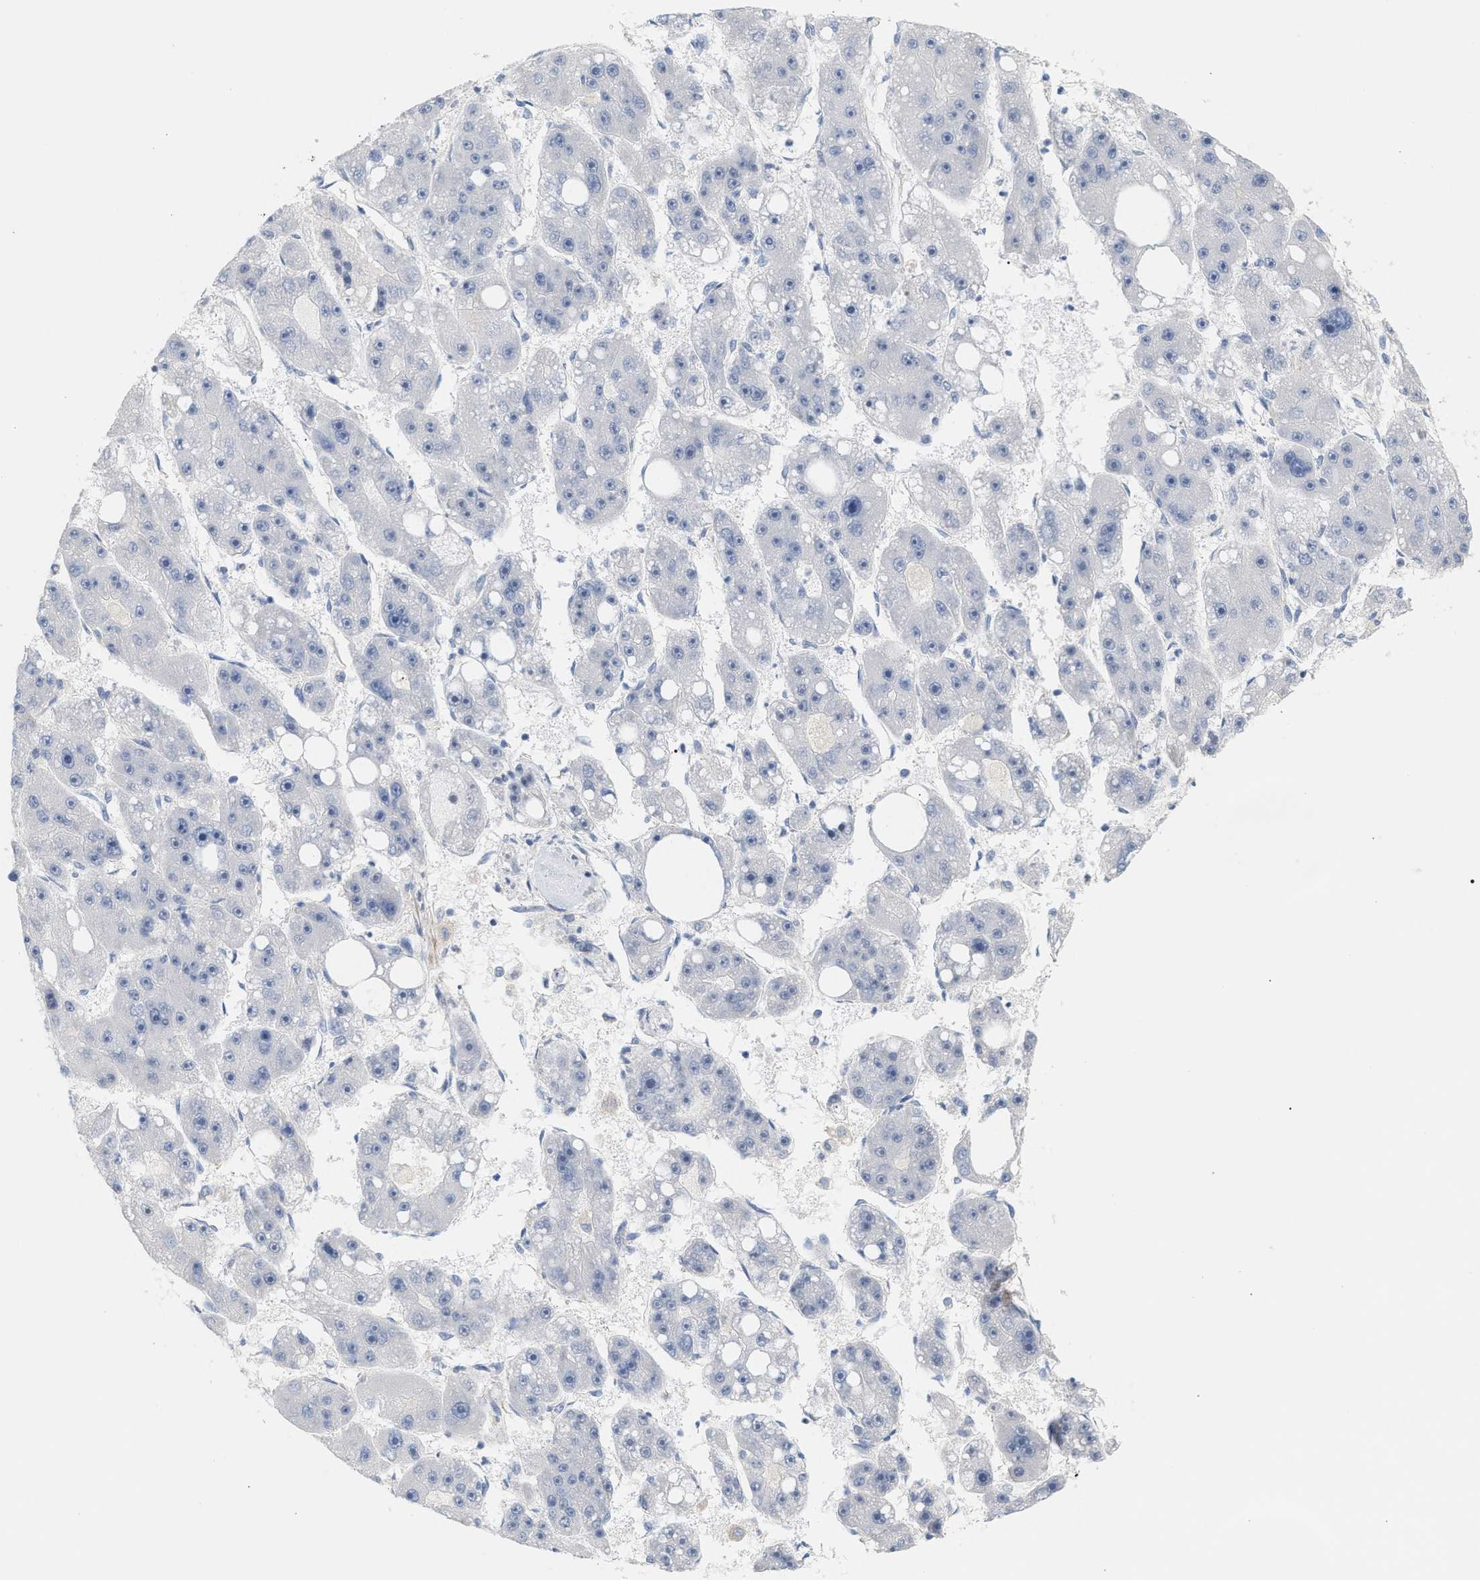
{"staining": {"intensity": "negative", "quantity": "none", "location": "none"}, "tissue": "liver cancer", "cell_type": "Tumor cells", "image_type": "cancer", "snomed": [{"axis": "morphology", "description": "Carcinoma, Hepatocellular, NOS"}, {"axis": "topography", "description": "Liver"}], "caption": "An immunohistochemistry (IHC) photomicrograph of liver hepatocellular carcinoma is shown. There is no staining in tumor cells of liver hepatocellular carcinoma.", "gene": "LRCH1", "patient": {"sex": "female", "age": 61}}